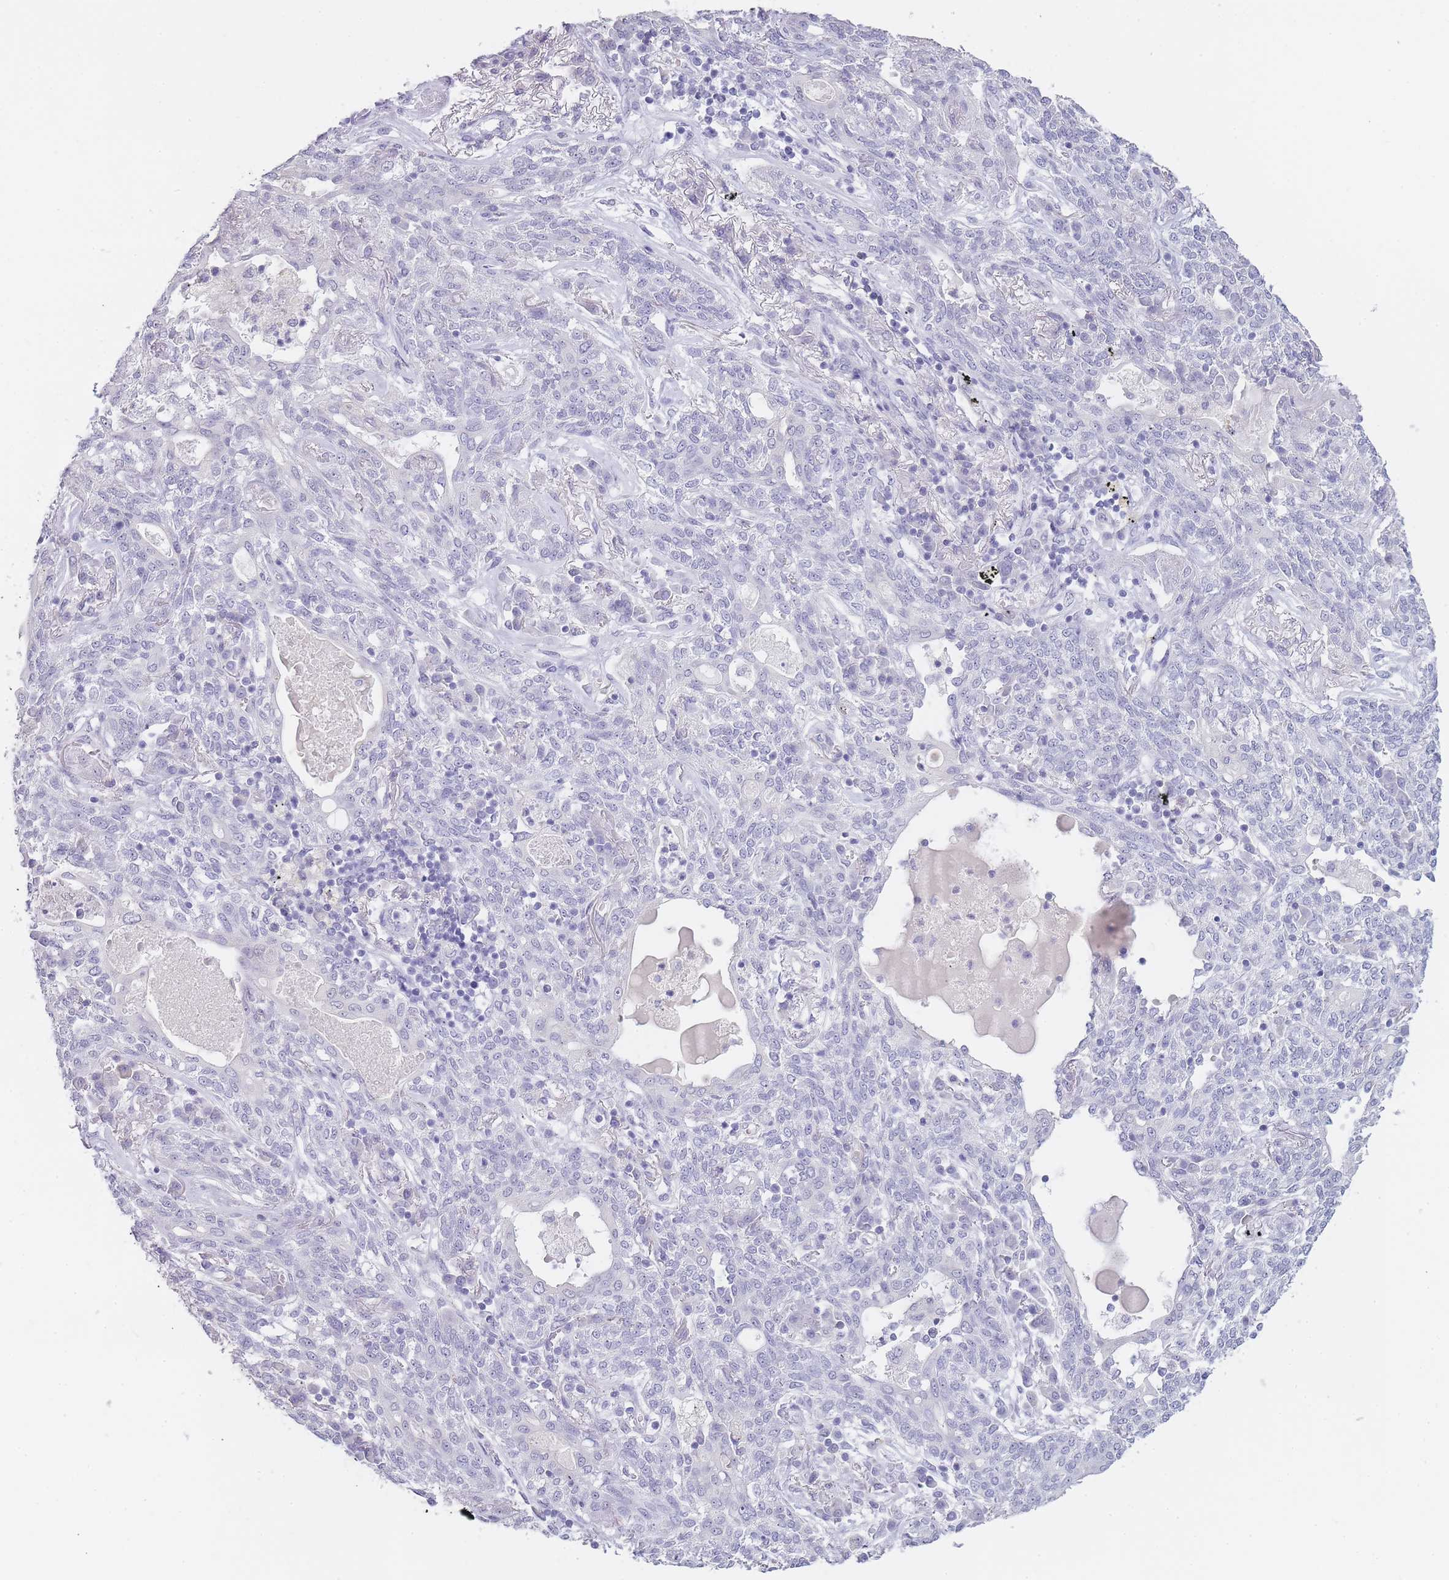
{"staining": {"intensity": "negative", "quantity": "none", "location": "none"}, "tissue": "lung cancer", "cell_type": "Tumor cells", "image_type": "cancer", "snomed": [{"axis": "morphology", "description": "Squamous cell carcinoma, NOS"}, {"axis": "topography", "description": "Lung"}], "caption": "High magnification brightfield microscopy of squamous cell carcinoma (lung) stained with DAB (brown) and counterstained with hematoxylin (blue): tumor cells show no significant staining.", "gene": "INS", "patient": {"sex": "female", "age": 70}}